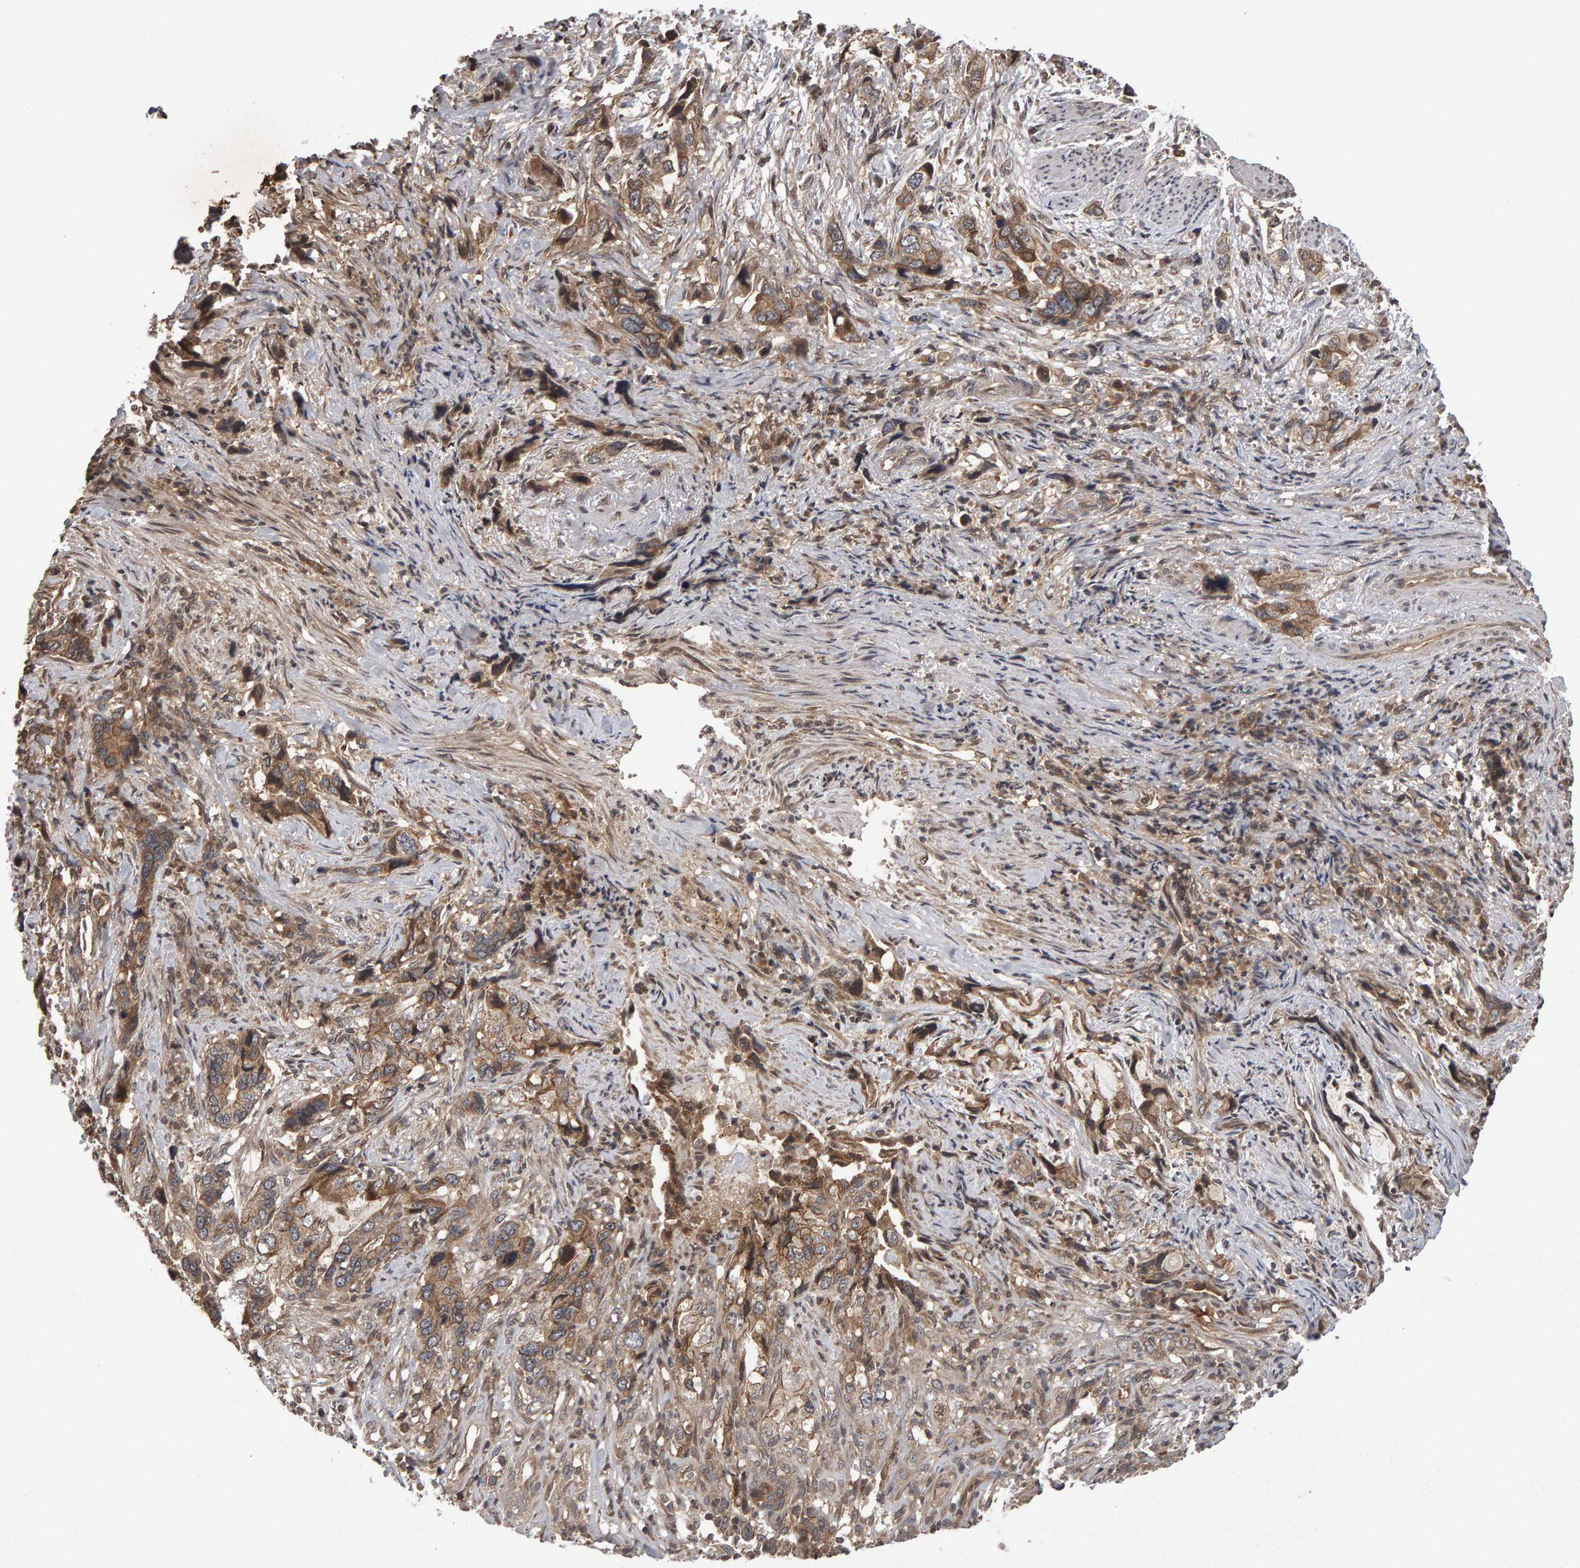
{"staining": {"intensity": "weak", "quantity": ">75%", "location": "cytoplasmic/membranous"}, "tissue": "stomach cancer", "cell_type": "Tumor cells", "image_type": "cancer", "snomed": [{"axis": "morphology", "description": "Adenocarcinoma, NOS"}, {"axis": "topography", "description": "Stomach, lower"}], "caption": "Immunohistochemistry (IHC) (DAB) staining of human stomach cancer shows weak cytoplasmic/membranous protein expression in about >75% of tumor cells.", "gene": "SCRIB", "patient": {"sex": "female", "age": 93}}